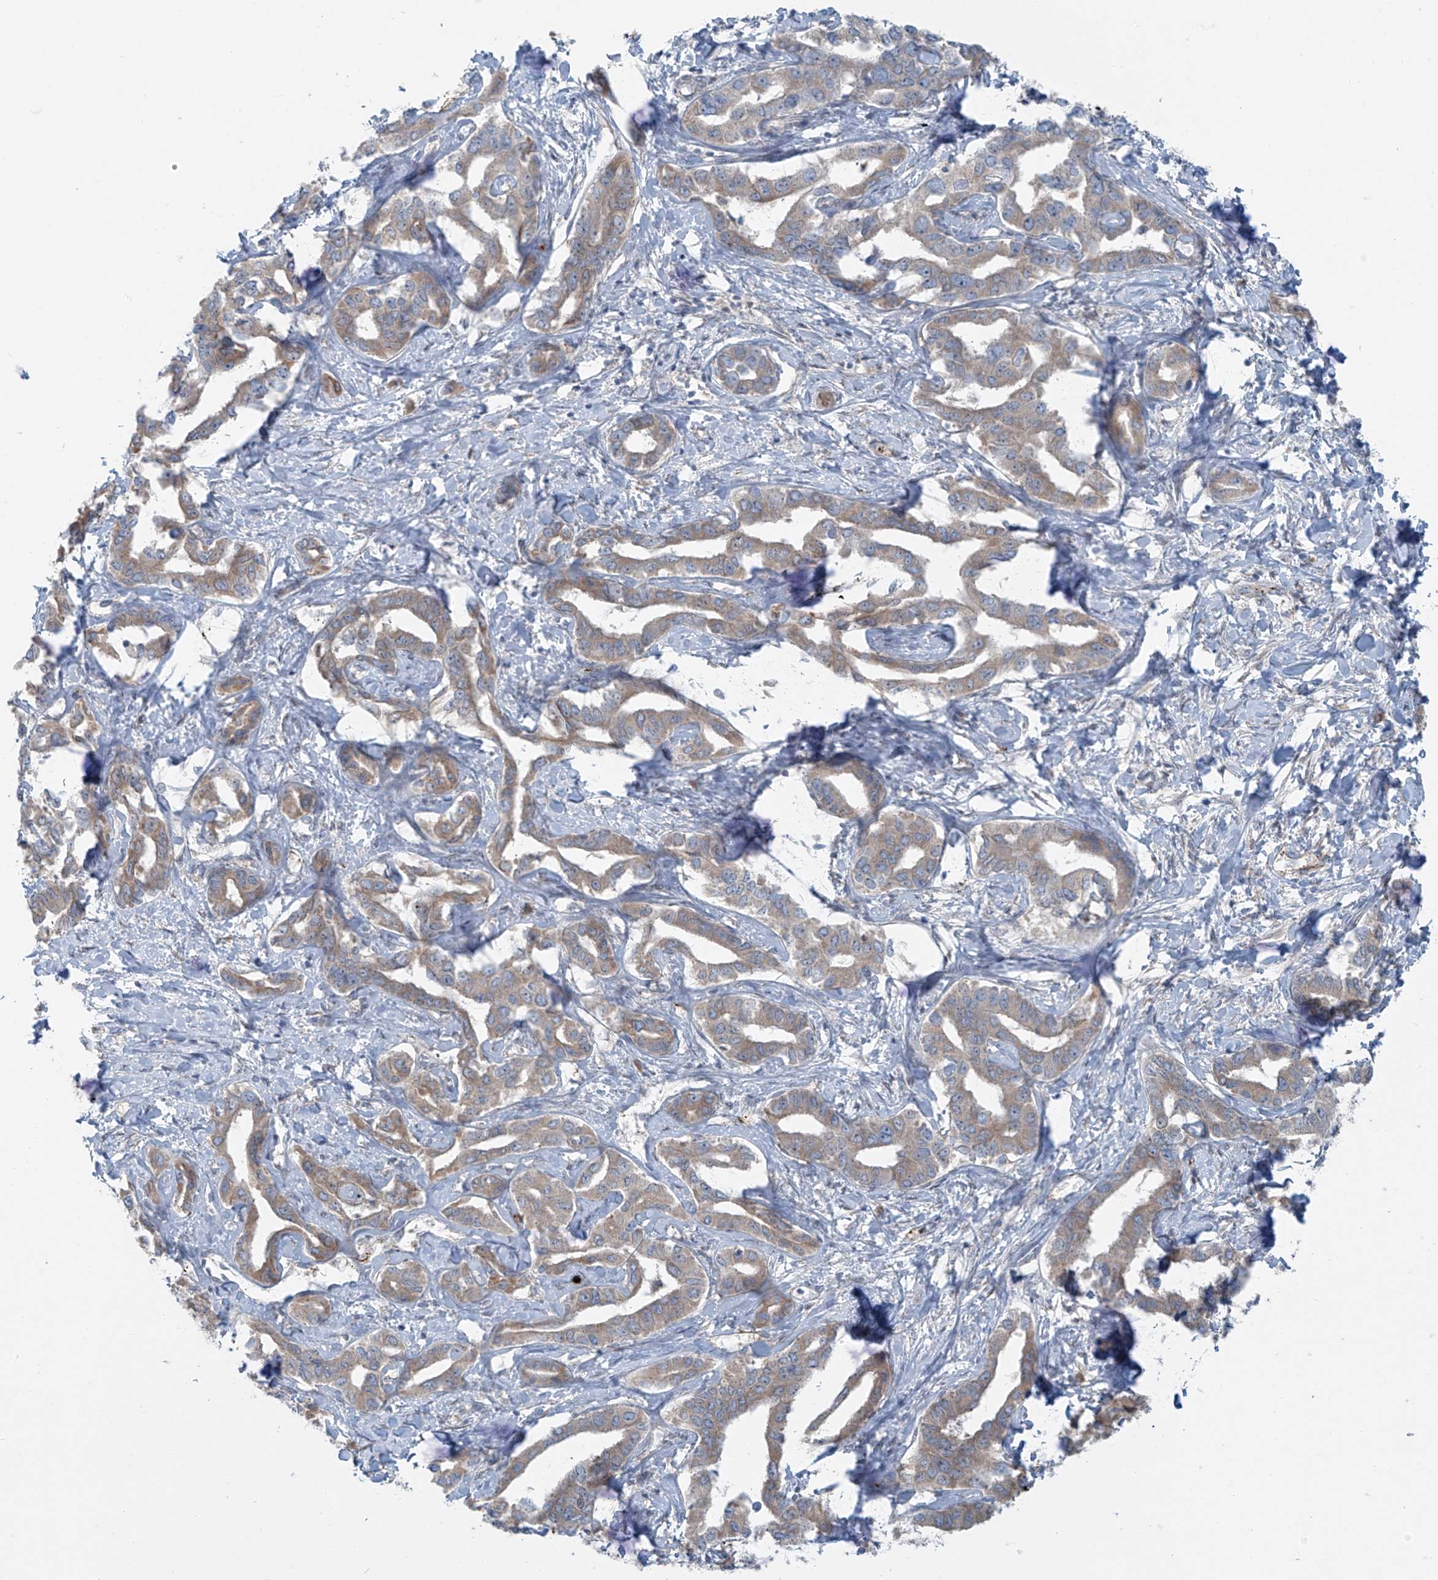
{"staining": {"intensity": "moderate", "quantity": "25%-75%", "location": "cytoplasmic/membranous"}, "tissue": "liver cancer", "cell_type": "Tumor cells", "image_type": "cancer", "snomed": [{"axis": "morphology", "description": "Cholangiocarcinoma"}, {"axis": "topography", "description": "Liver"}], "caption": "Moderate cytoplasmic/membranous expression is identified in about 25%-75% of tumor cells in liver cancer (cholangiocarcinoma). The staining is performed using DAB (3,3'-diaminobenzidine) brown chromogen to label protein expression. The nuclei are counter-stained blue using hematoxylin.", "gene": "LZTS3", "patient": {"sex": "male", "age": 59}}